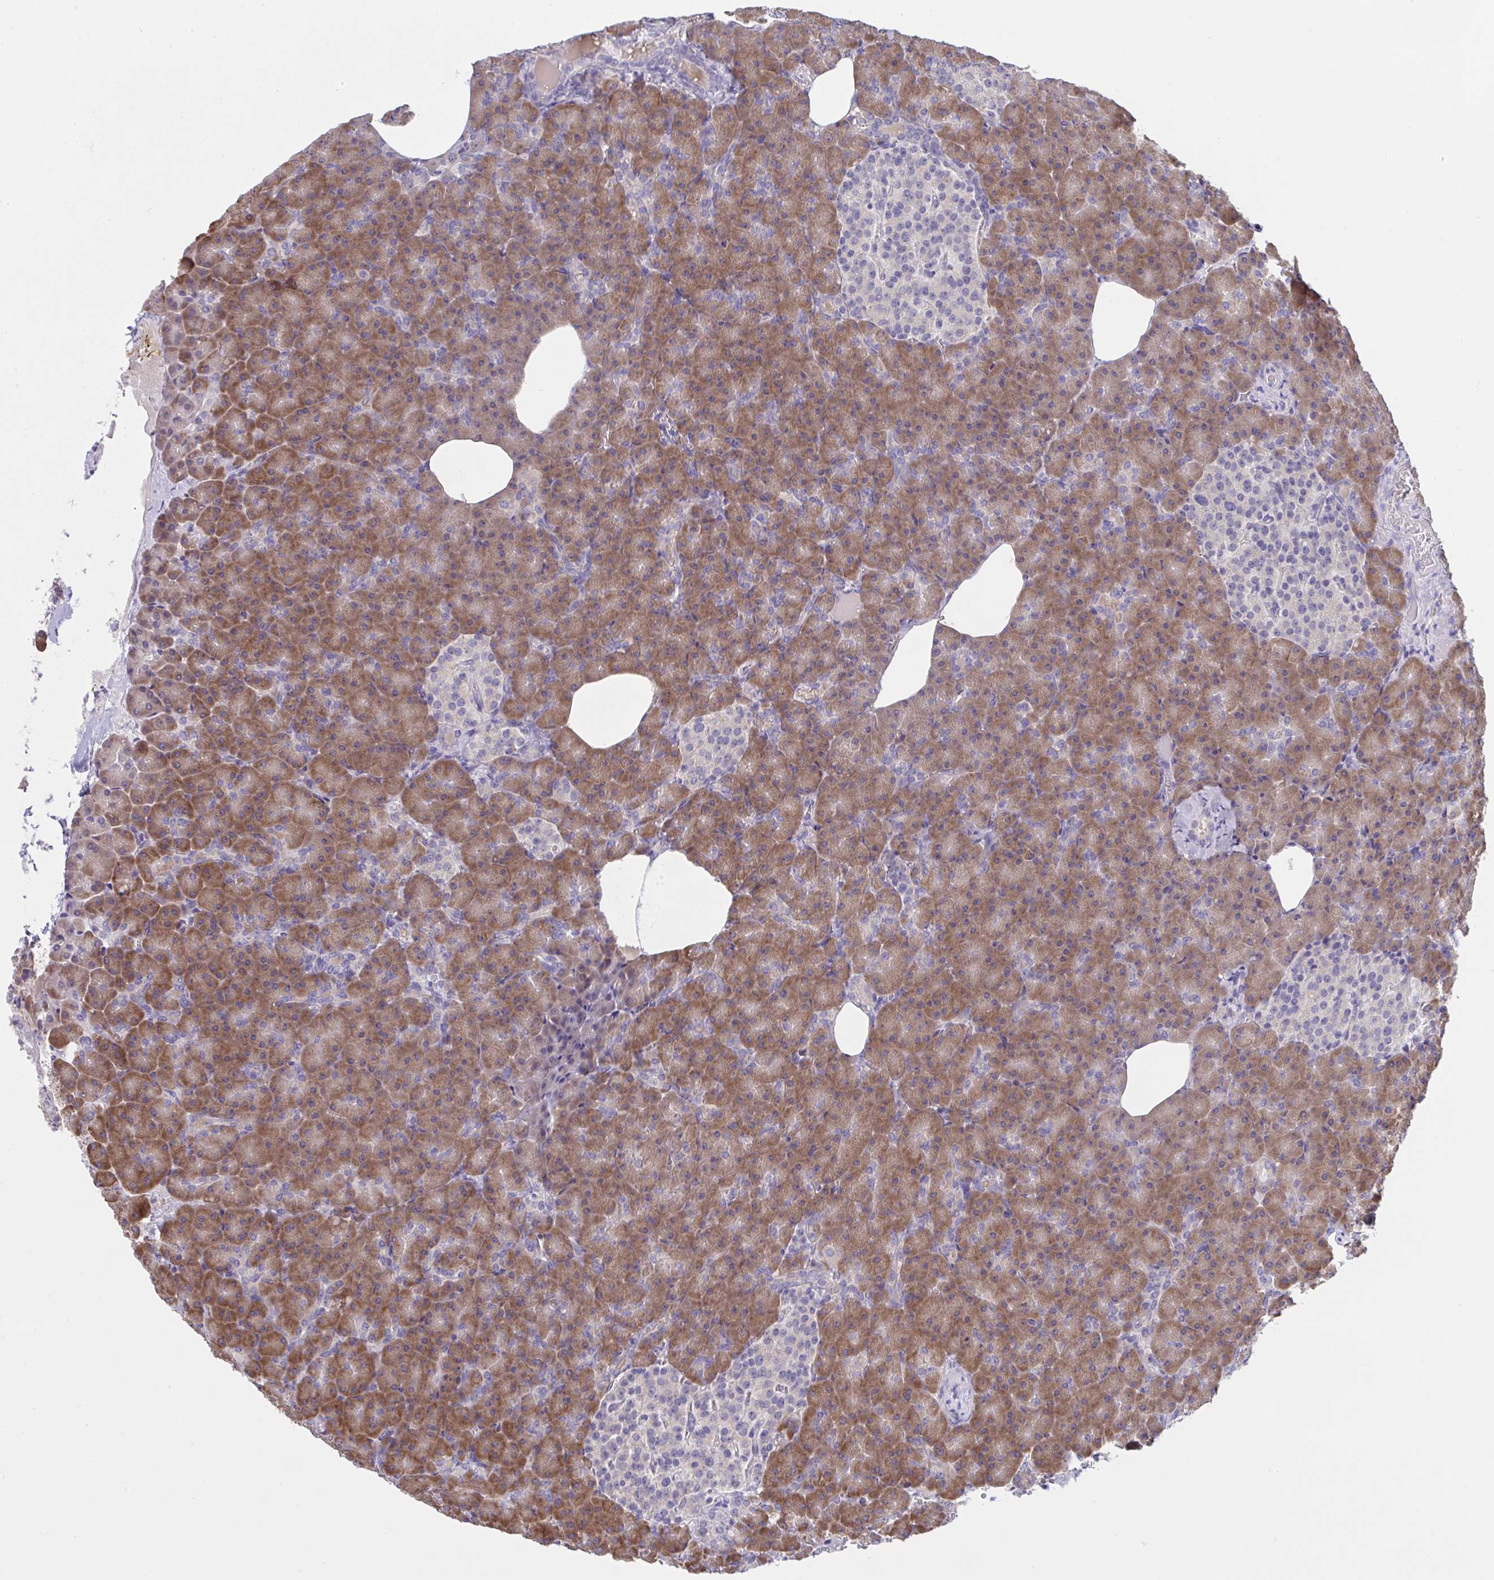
{"staining": {"intensity": "moderate", "quantity": ">75%", "location": "cytoplasmic/membranous"}, "tissue": "pancreas", "cell_type": "Exocrine glandular cells", "image_type": "normal", "snomed": [{"axis": "morphology", "description": "Normal tissue, NOS"}, {"axis": "topography", "description": "Pancreas"}], "caption": "IHC staining of normal pancreas, which exhibits medium levels of moderate cytoplasmic/membranous expression in about >75% of exocrine glandular cells indicating moderate cytoplasmic/membranous protein staining. The staining was performed using DAB (3,3'-diaminobenzidine) (brown) for protein detection and nuclei were counterstained in hematoxylin (blue).", "gene": "TMEM41A", "patient": {"sex": "female", "age": 74}}